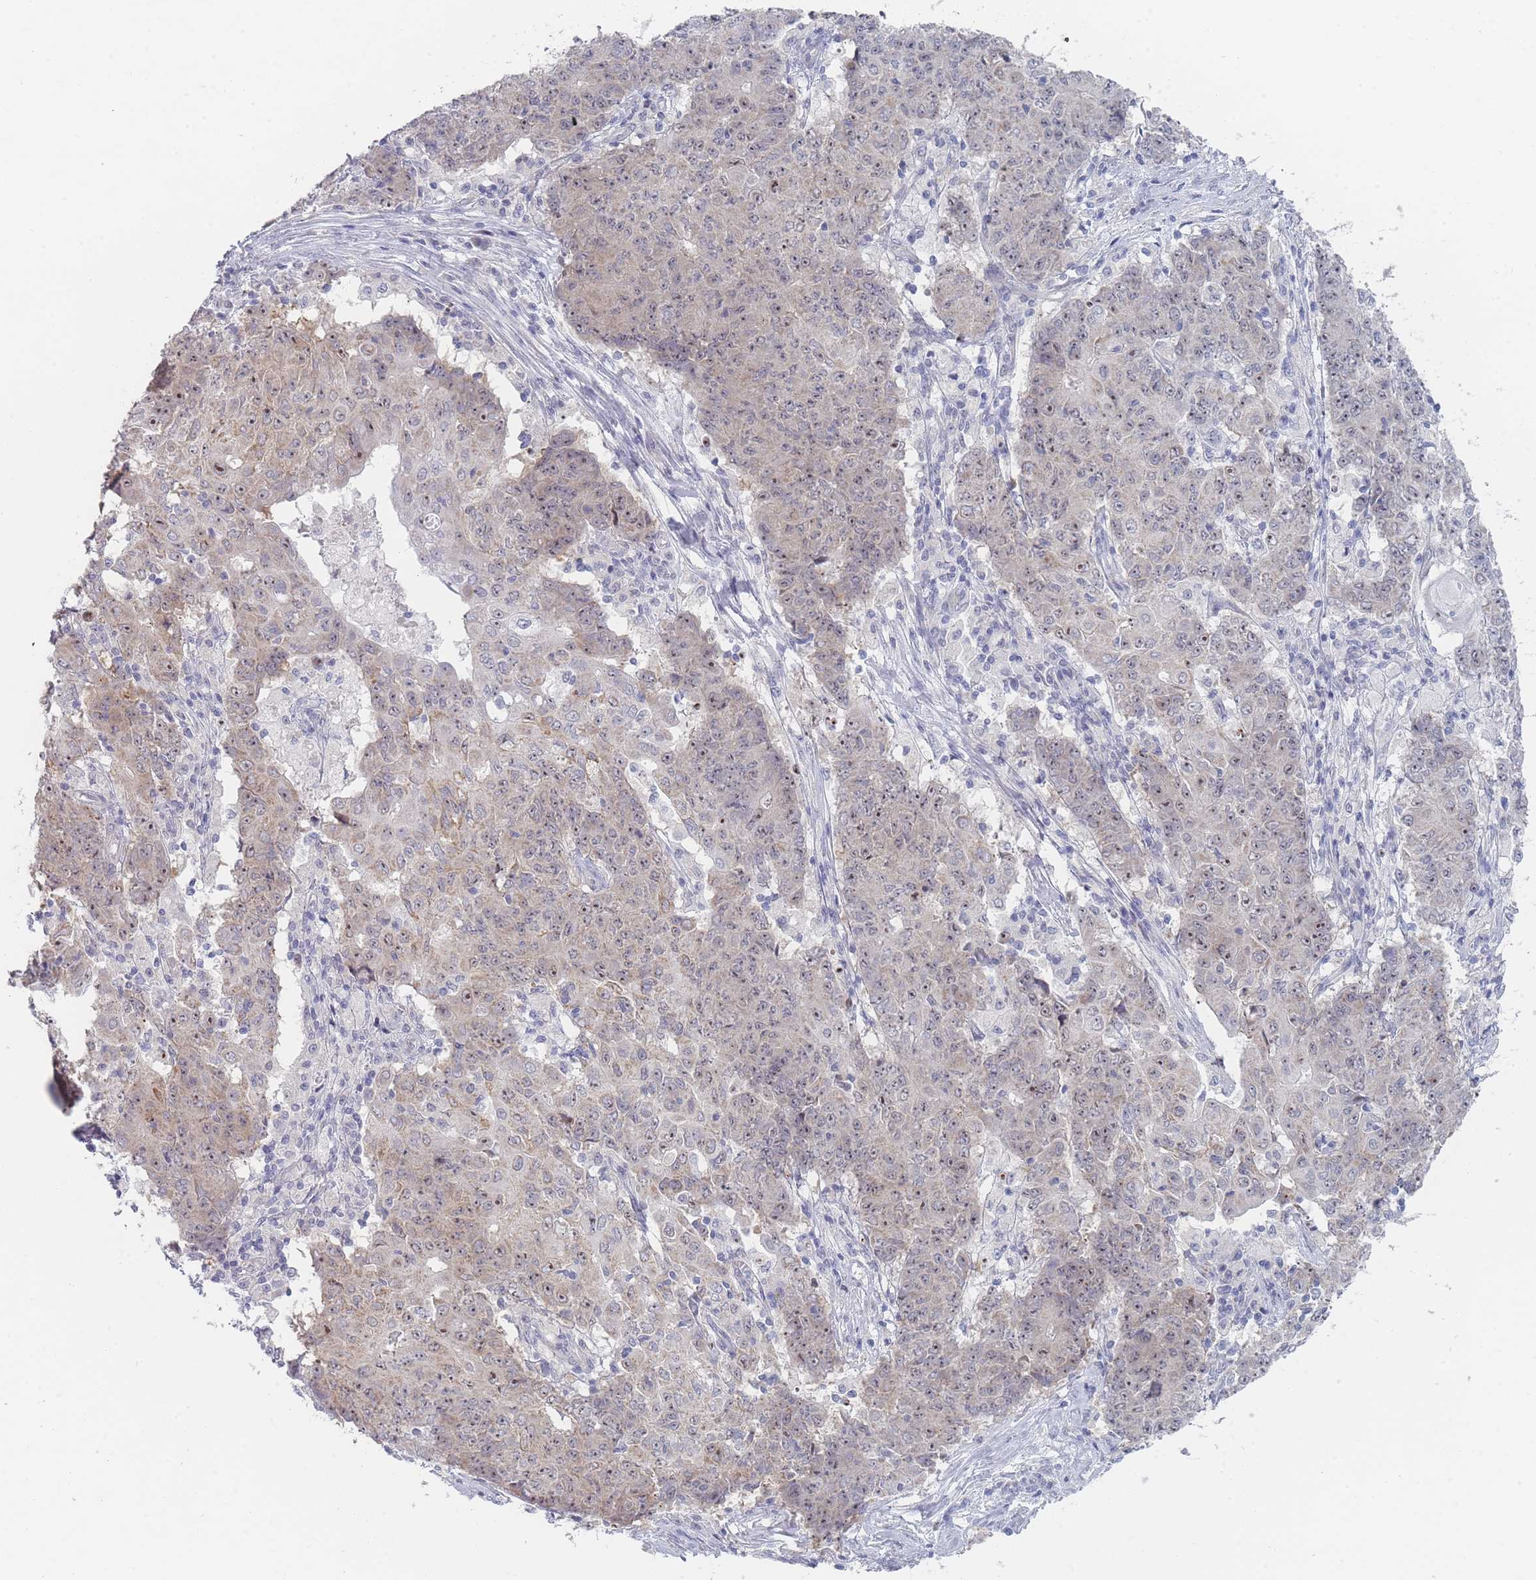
{"staining": {"intensity": "weak", "quantity": "<25%", "location": "cytoplasmic/membranous,nuclear"}, "tissue": "ovarian cancer", "cell_type": "Tumor cells", "image_type": "cancer", "snomed": [{"axis": "morphology", "description": "Carcinoma, endometroid"}, {"axis": "topography", "description": "Ovary"}], "caption": "This is an IHC micrograph of ovarian cancer (endometroid carcinoma). There is no positivity in tumor cells.", "gene": "RNF8", "patient": {"sex": "female", "age": 42}}